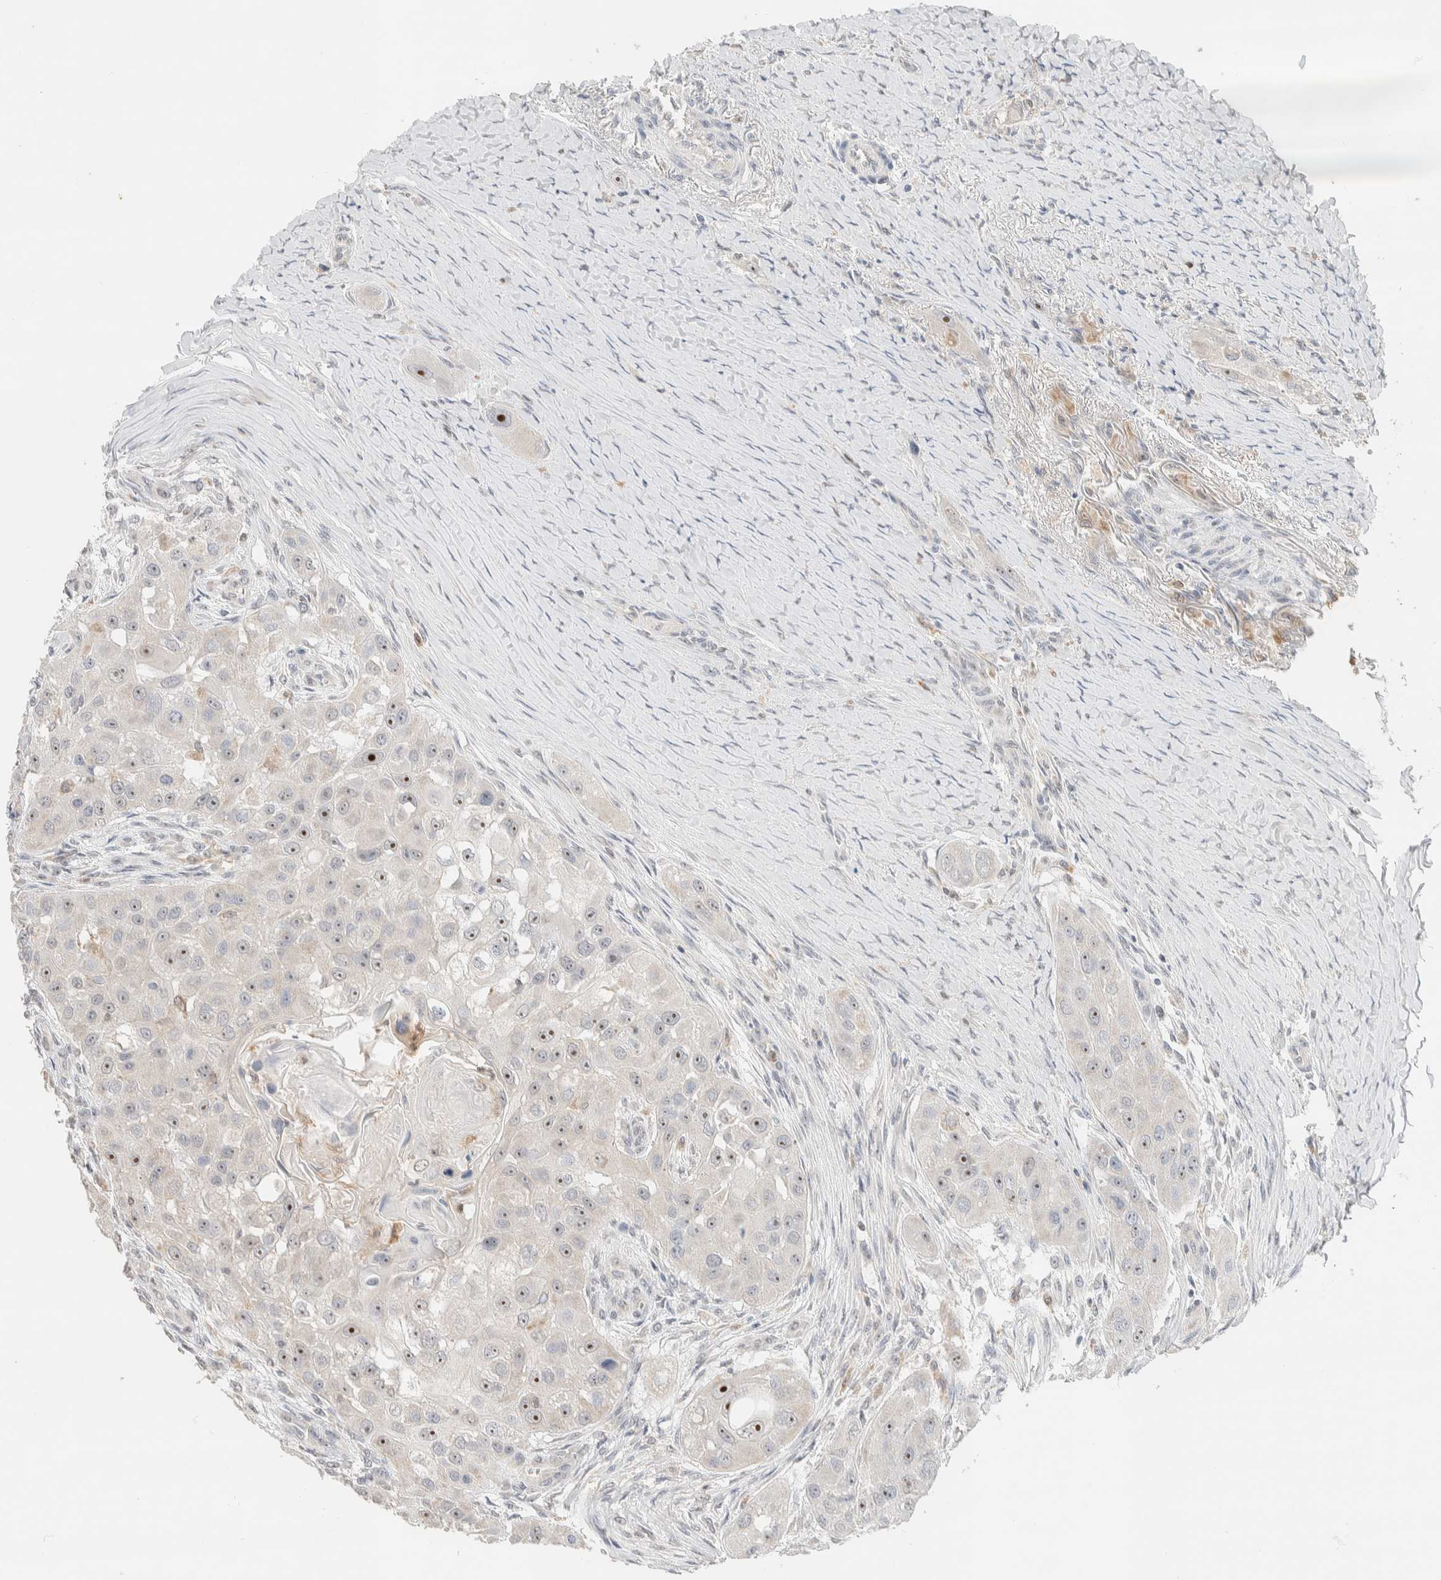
{"staining": {"intensity": "strong", "quantity": "25%-75%", "location": "nuclear"}, "tissue": "head and neck cancer", "cell_type": "Tumor cells", "image_type": "cancer", "snomed": [{"axis": "morphology", "description": "Normal tissue, NOS"}, {"axis": "morphology", "description": "Squamous cell carcinoma, NOS"}, {"axis": "topography", "description": "Skeletal muscle"}, {"axis": "topography", "description": "Head-Neck"}], "caption": "There is high levels of strong nuclear staining in tumor cells of squamous cell carcinoma (head and neck), as demonstrated by immunohistochemical staining (brown color).", "gene": "HDHD3", "patient": {"sex": "male", "age": 51}}